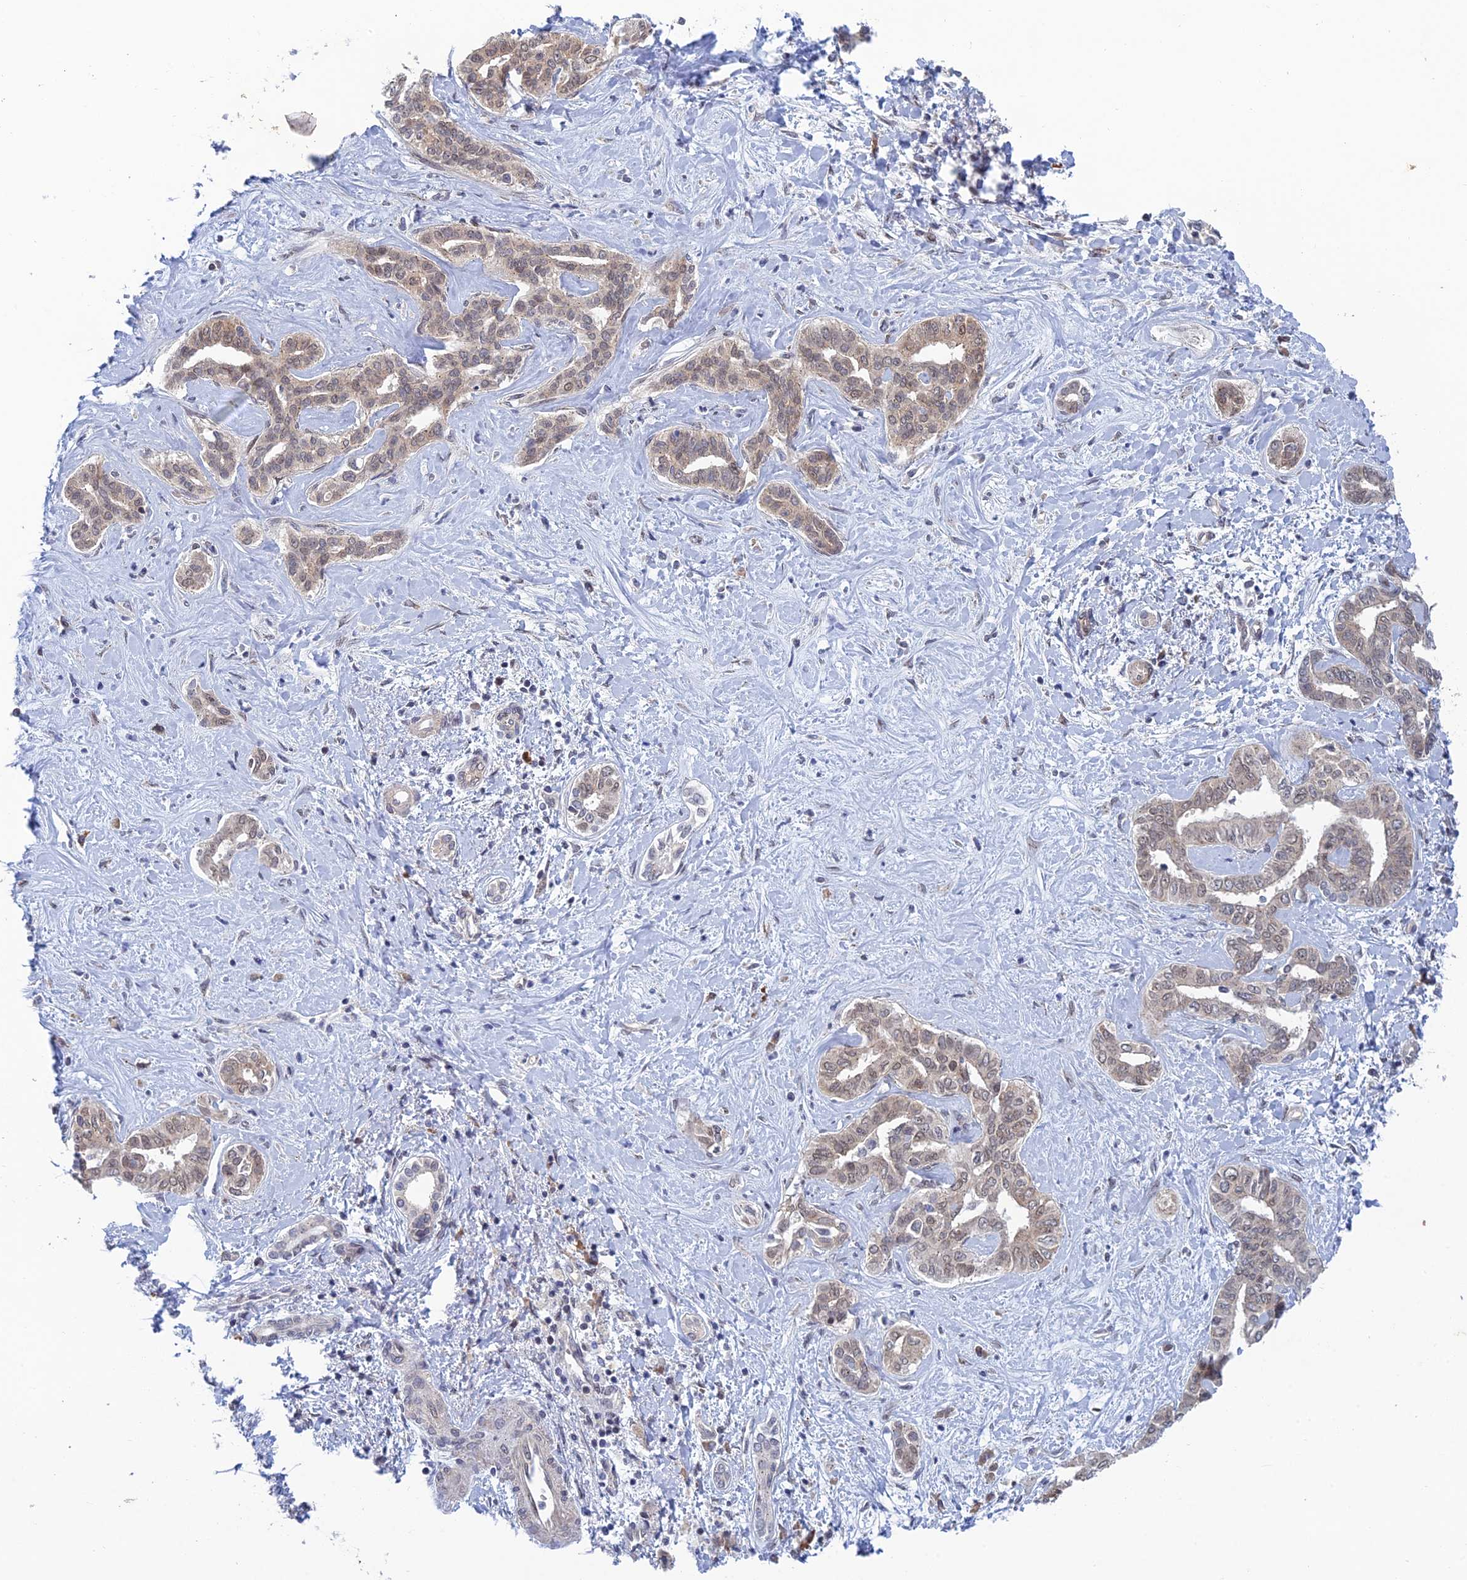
{"staining": {"intensity": "weak", "quantity": "25%-75%", "location": "cytoplasmic/membranous"}, "tissue": "liver cancer", "cell_type": "Tumor cells", "image_type": "cancer", "snomed": [{"axis": "morphology", "description": "Cholangiocarcinoma"}, {"axis": "topography", "description": "Liver"}], "caption": "The histopathology image demonstrates staining of liver cancer (cholangiocarcinoma), revealing weak cytoplasmic/membranous protein positivity (brown color) within tumor cells. (Brightfield microscopy of DAB IHC at high magnification).", "gene": "SRA1", "patient": {"sex": "female", "age": 77}}